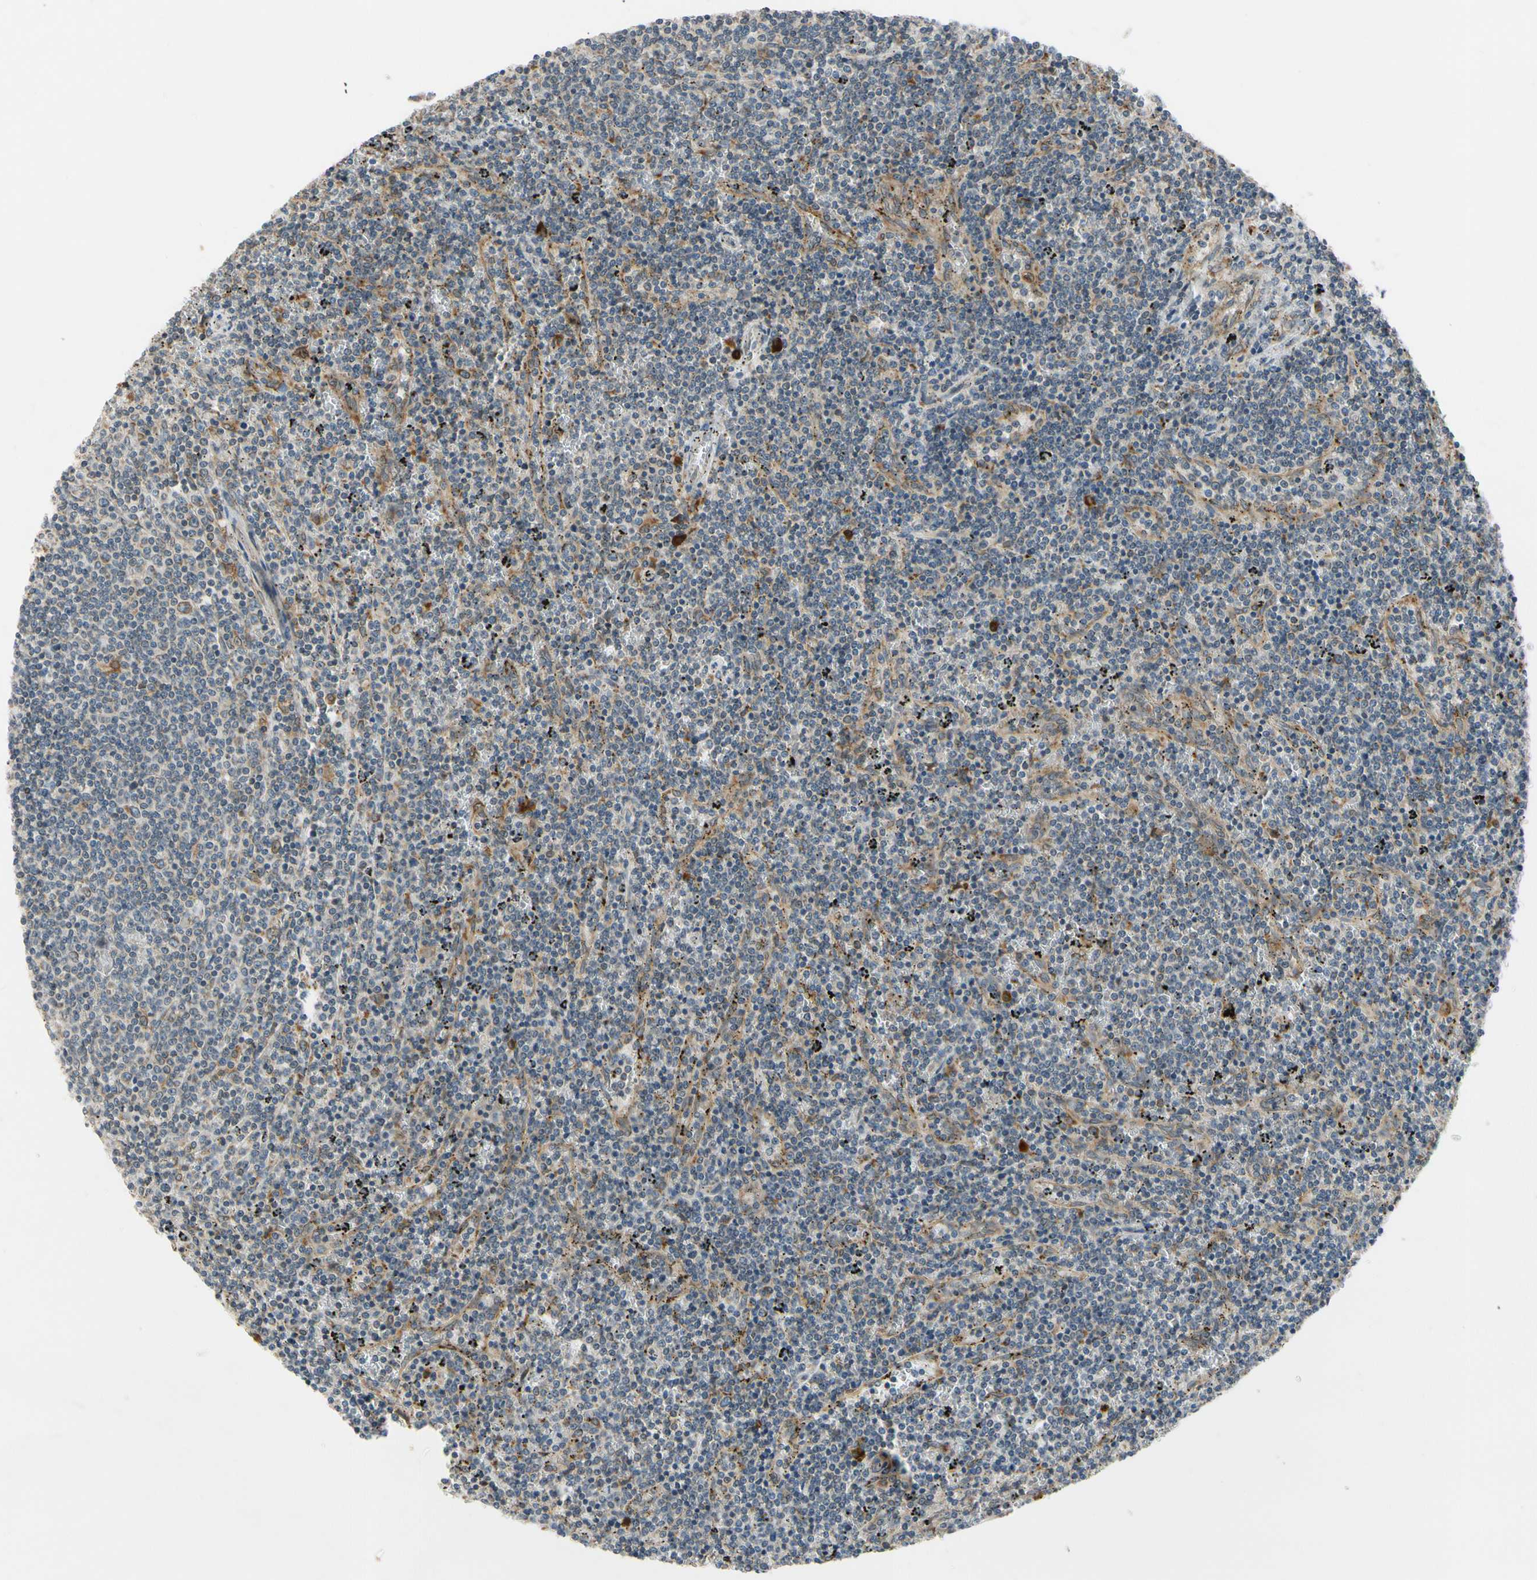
{"staining": {"intensity": "negative", "quantity": "none", "location": "none"}, "tissue": "lymphoma", "cell_type": "Tumor cells", "image_type": "cancer", "snomed": [{"axis": "morphology", "description": "Malignant lymphoma, non-Hodgkin's type, Low grade"}, {"axis": "topography", "description": "Spleen"}], "caption": "There is no significant staining in tumor cells of malignant lymphoma, non-Hodgkin's type (low-grade).", "gene": "RPN2", "patient": {"sex": "female", "age": 50}}